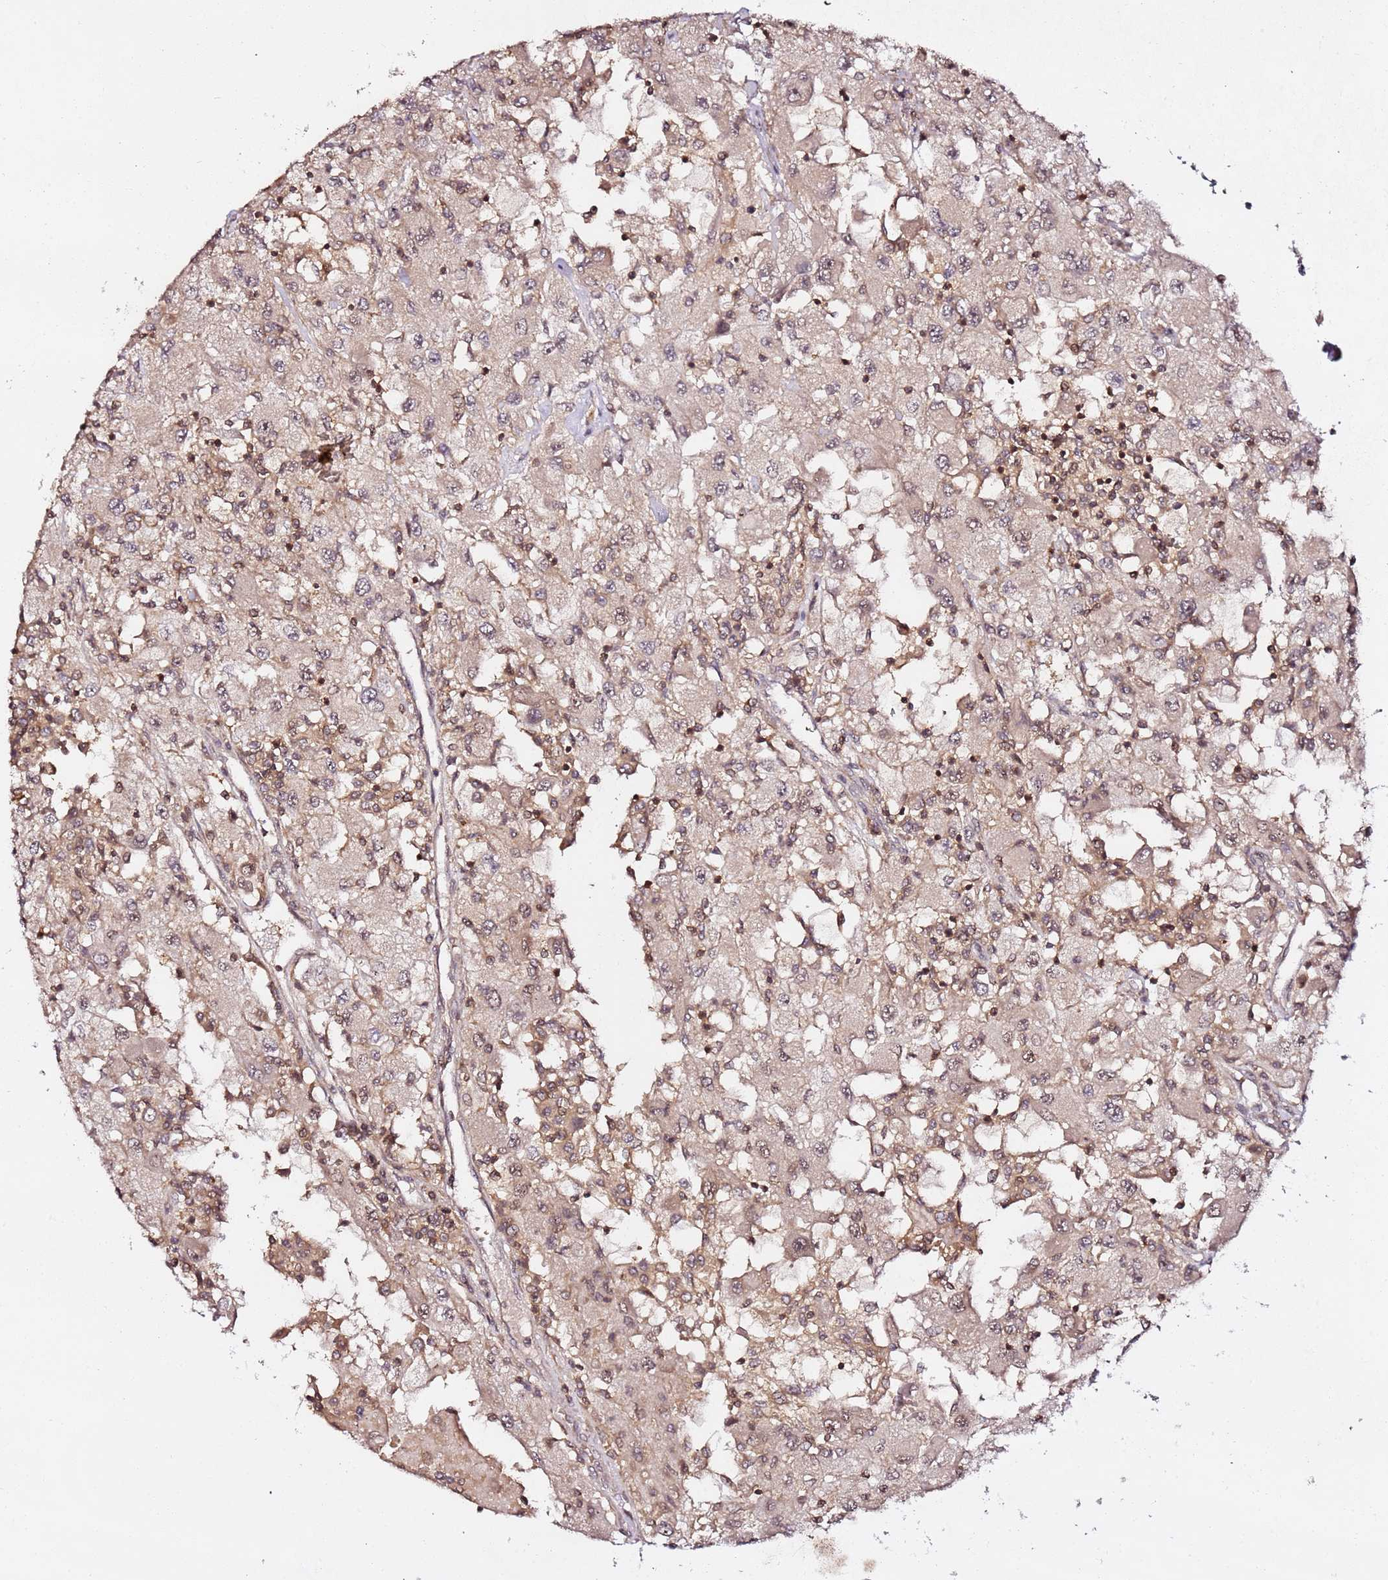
{"staining": {"intensity": "weak", "quantity": ">75%", "location": "nuclear"}, "tissue": "renal cancer", "cell_type": "Tumor cells", "image_type": "cancer", "snomed": [{"axis": "morphology", "description": "Adenocarcinoma, NOS"}, {"axis": "topography", "description": "Kidney"}], "caption": "There is low levels of weak nuclear staining in tumor cells of adenocarcinoma (renal), as demonstrated by immunohistochemical staining (brown color).", "gene": "OR5V1", "patient": {"sex": "female", "age": 67}}